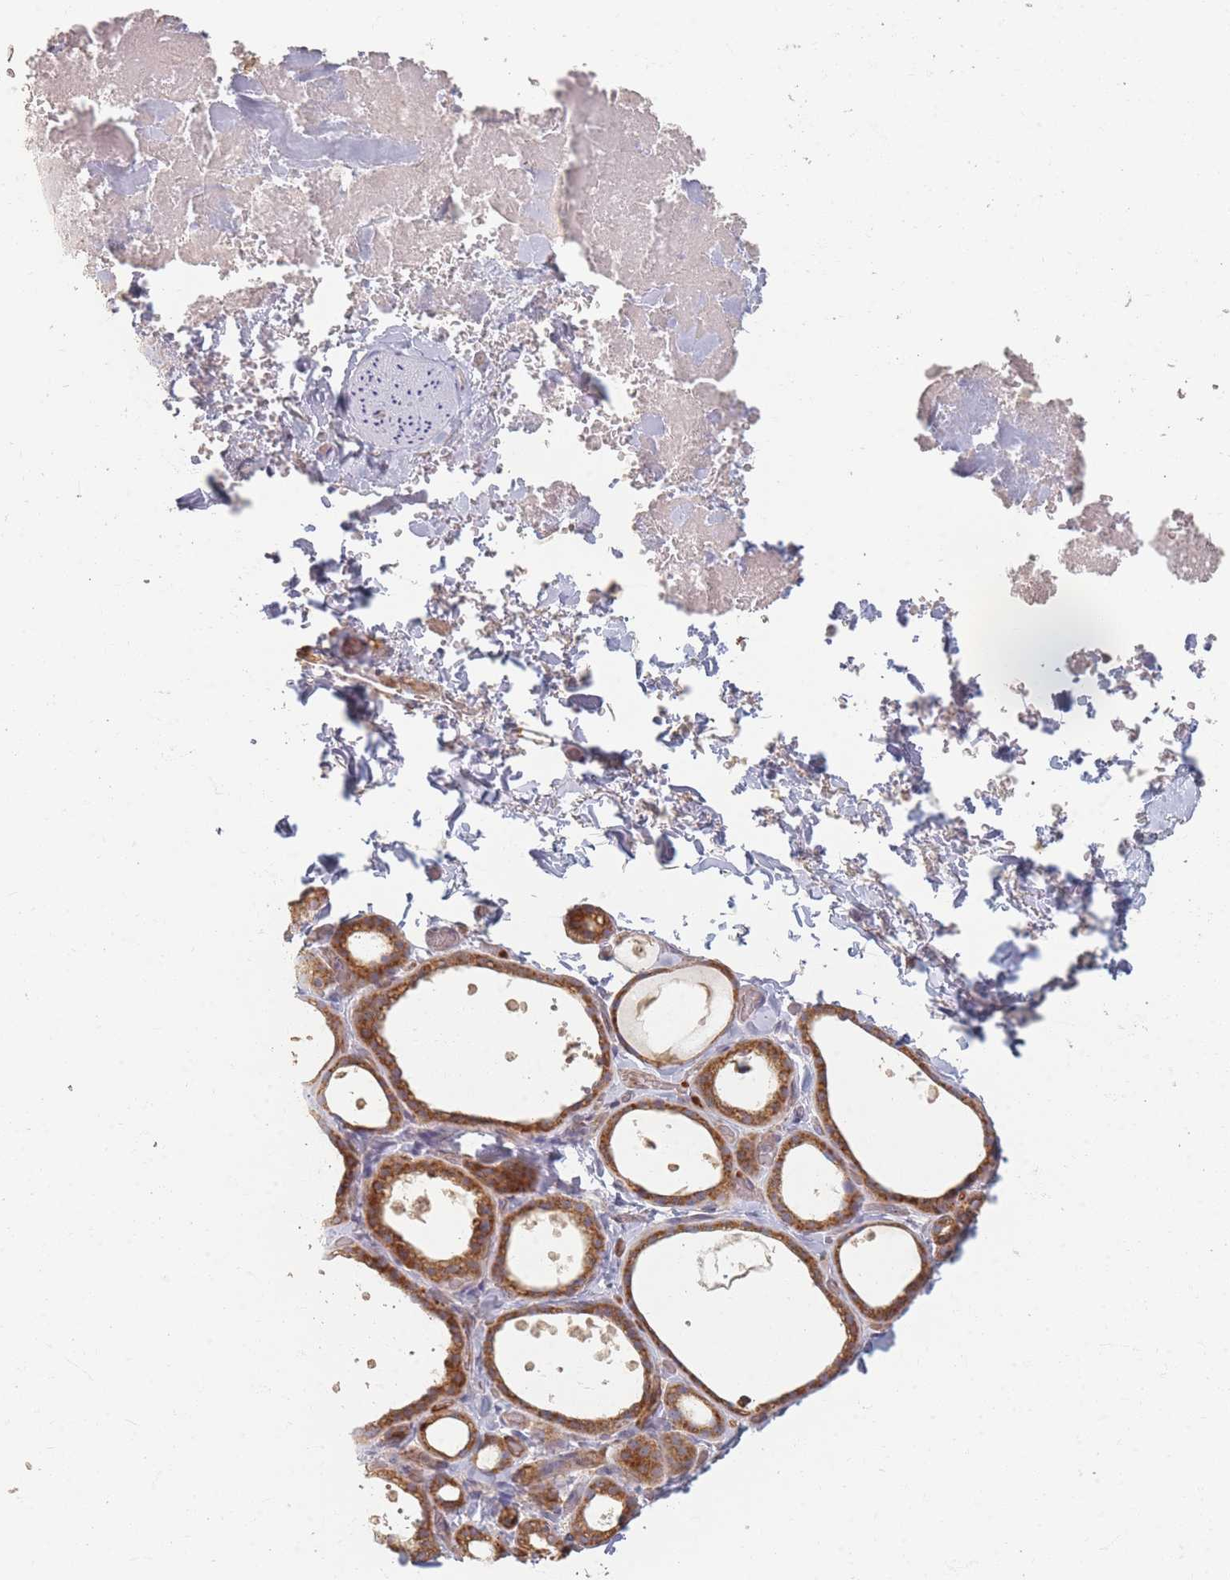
{"staining": {"intensity": "moderate", "quantity": ">75%", "location": "cytoplasmic/membranous"}, "tissue": "thyroid gland", "cell_type": "Glandular cells", "image_type": "normal", "snomed": [{"axis": "morphology", "description": "Normal tissue, NOS"}, {"axis": "topography", "description": "Thyroid gland"}], "caption": "Immunohistochemical staining of benign thyroid gland reveals >75% levels of moderate cytoplasmic/membranous protein staining in approximately >75% of glandular cells. (DAB IHC, brown staining for protein, blue staining for nuclei).", "gene": "MRPS6", "patient": {"sex": "female", "age": 44}}